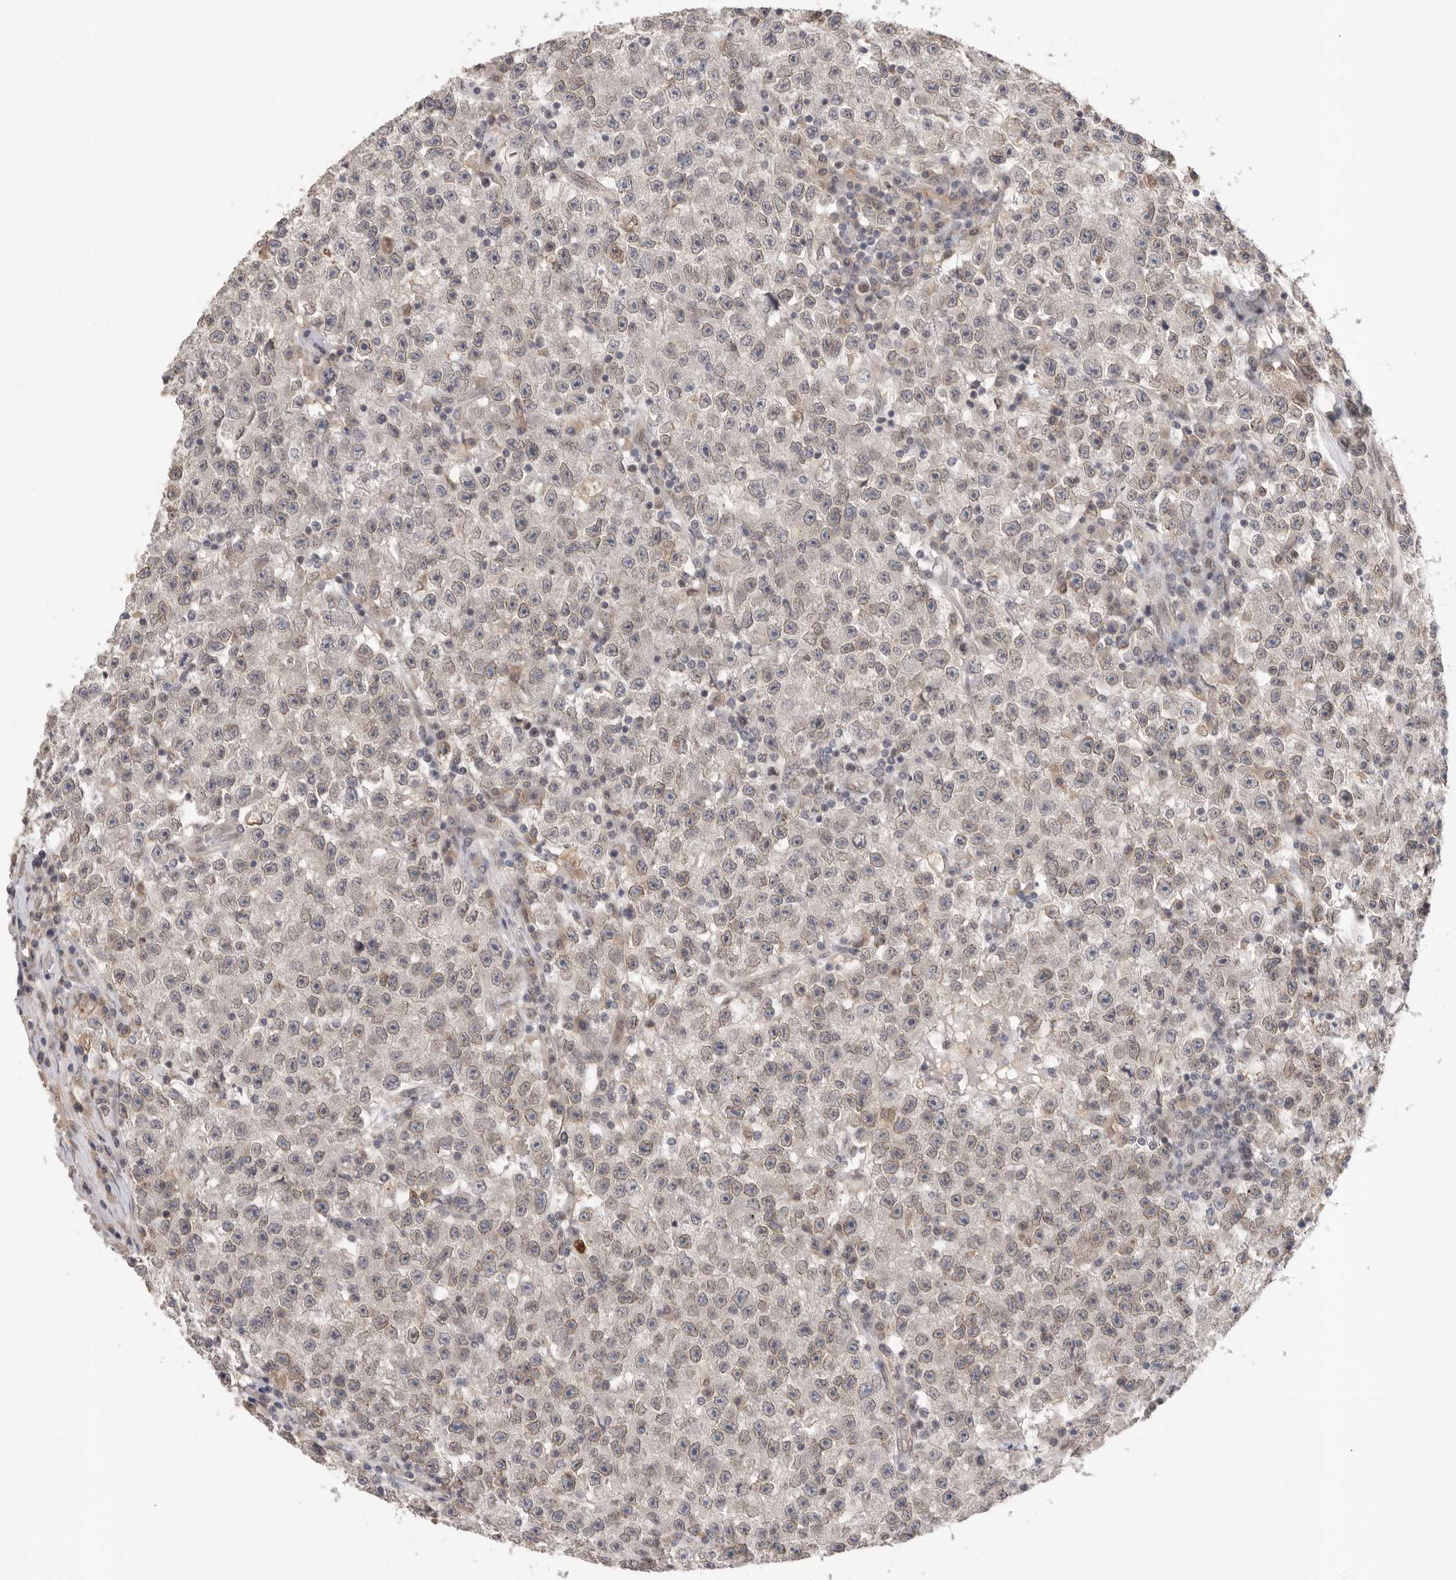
{"staining": {"intensity": "weak", "quantity": "25%-75%", "location": "cytoplasmic/membranous,nuclear"}, "tissue": "testis cancer", "cell_type": "Tumor cells", "image_type": "cancer", "snomed": [{"axis": "morphology", "description": "Seminoma, NOS"}, {"axis": "topography", "description": "Testis"}], "caption": "Protein expression analysis of testis seminoma demonstrates weak cytoplasmic/membranous and nuclear expression in approximately 25%-75% of tumor cells.", "gene": "LEMD3", "patient": {"sex": "male", "age": 22}}